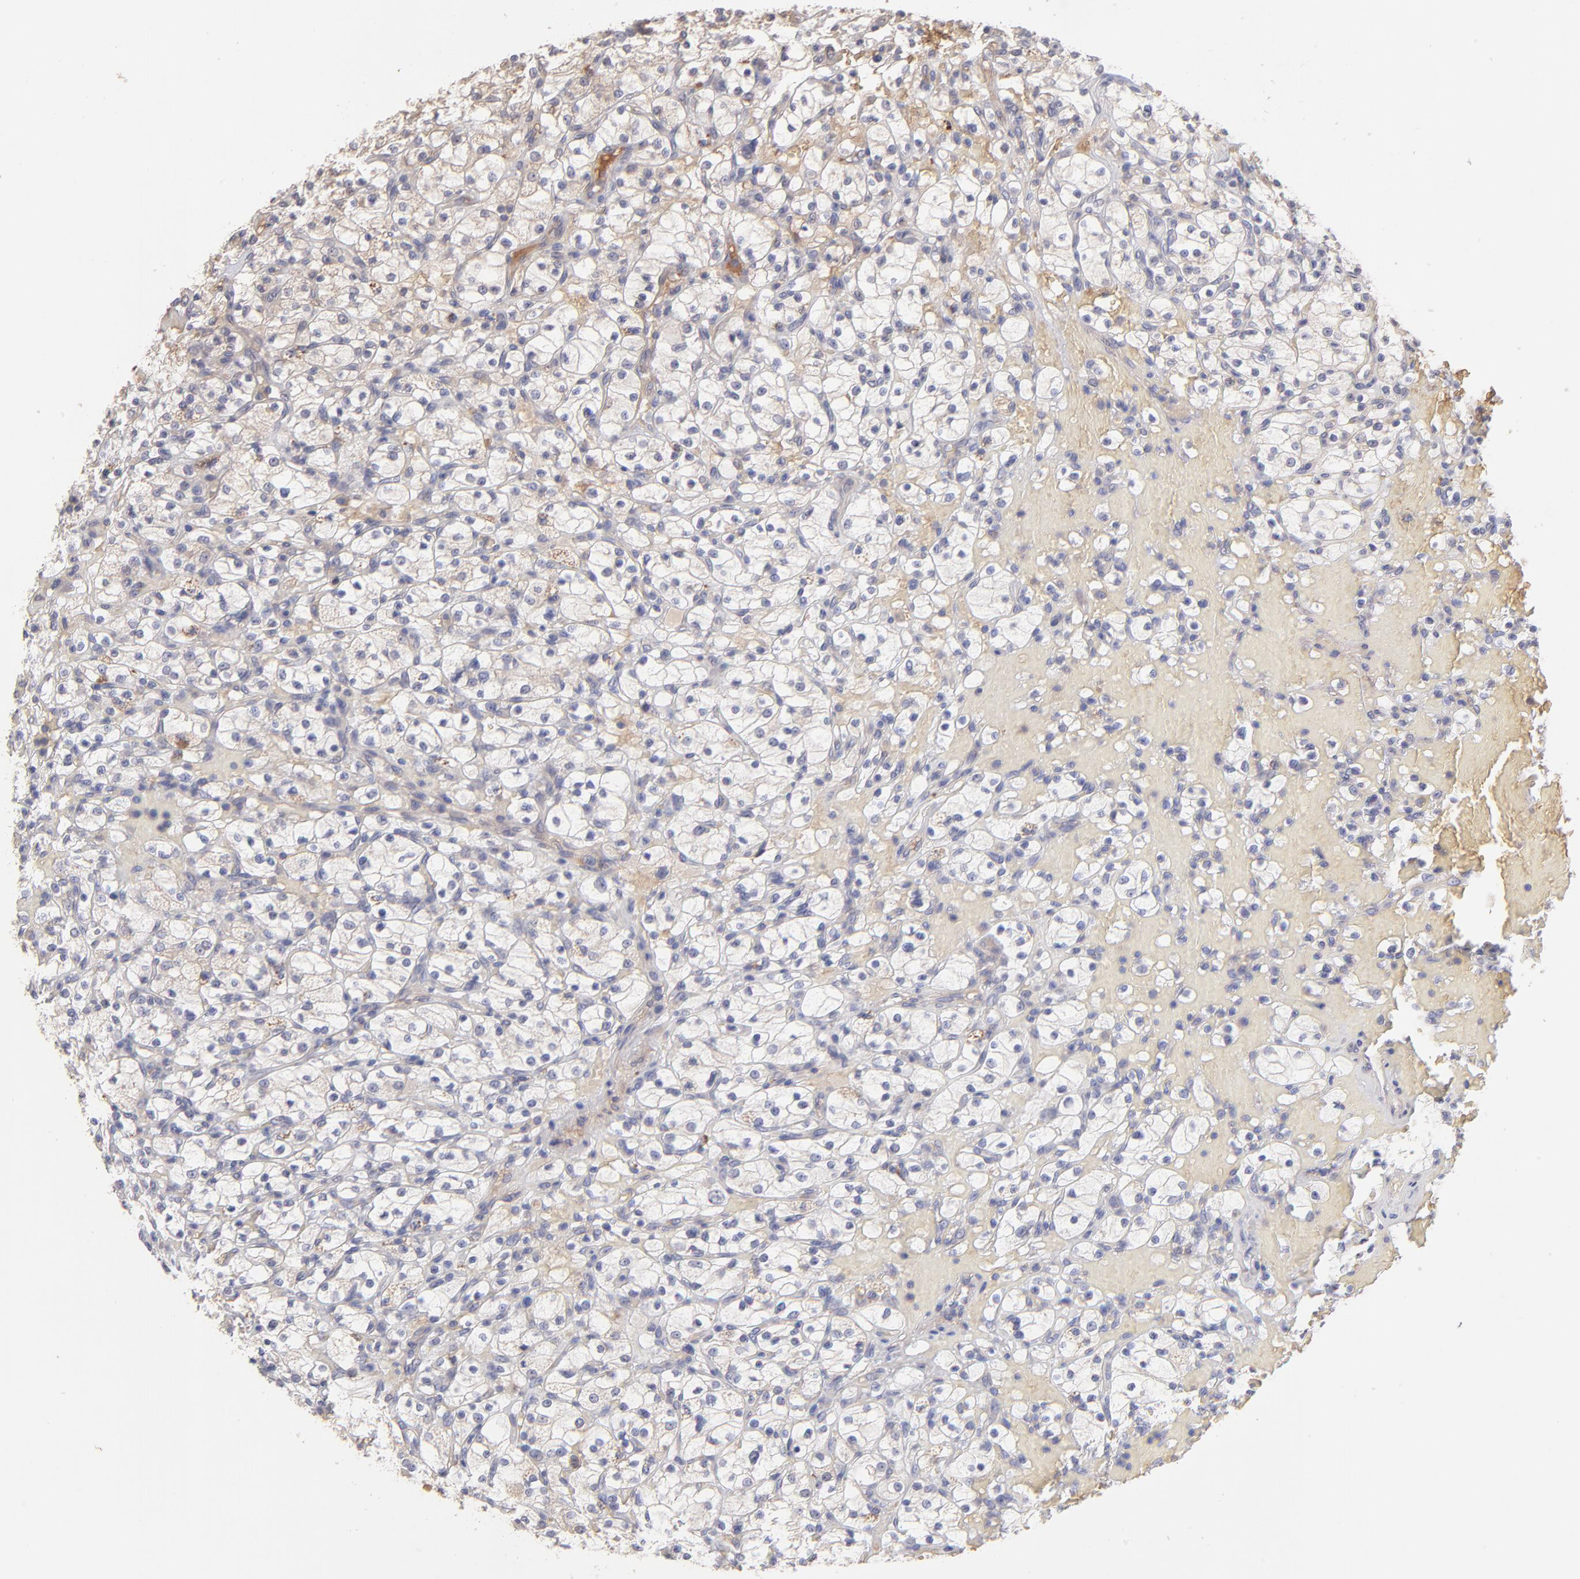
{"staining": {"intensity": "negative", "quantity": "none", "location": "none"}, "tissue": "renal cancer", "cell_type": "Tumor cells", "image_type": "cancer", "snomed": [{"axis": "morphology", "description": "Adenocarcinoma, NOS"}, {"axis": "topography", "description": "Kidney"}], "caption": "Immunohistochemistry (IHC) of human renal cancer reveals no expression in tumor cells.", "gene": "F13B", "patient": {"sex": "female", "age": 83}}